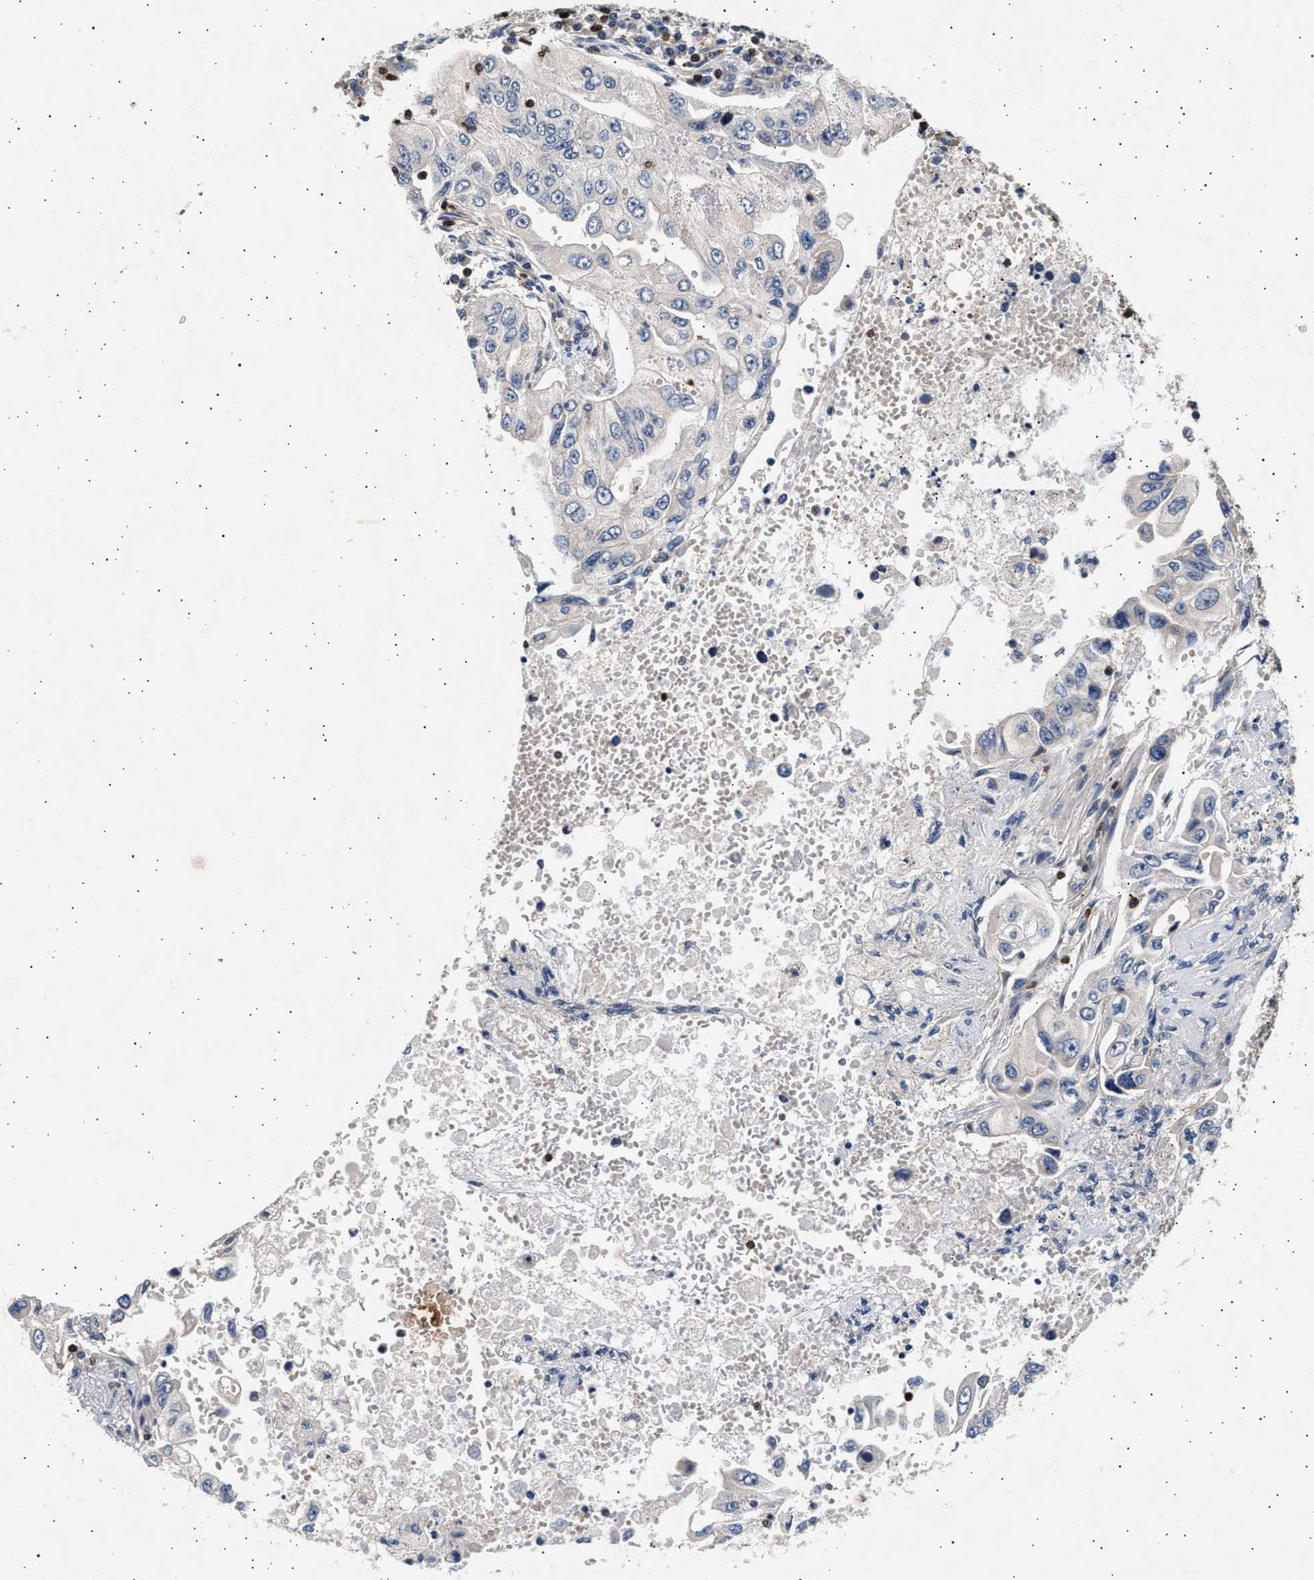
{"staining": {"intensity": "negative", "quantity": "none", "location": "none"}, "tissue": "lung cancer", "cell_type": "Tumor cells", "image_type": "cancer", "snomed": [{"axis": "morphology", "description": "Adenocarcinoma, NOS"}, {"axis": "topography", "description": "Lung"}], "caption": "Immunohistochemistry micrograph of neoplastic tissue: lung cancer stained with DAB shows no significant protein expression in tumor cells.", "gene": "GRAP2", "patient": {"sex": "male", "age": 84}}